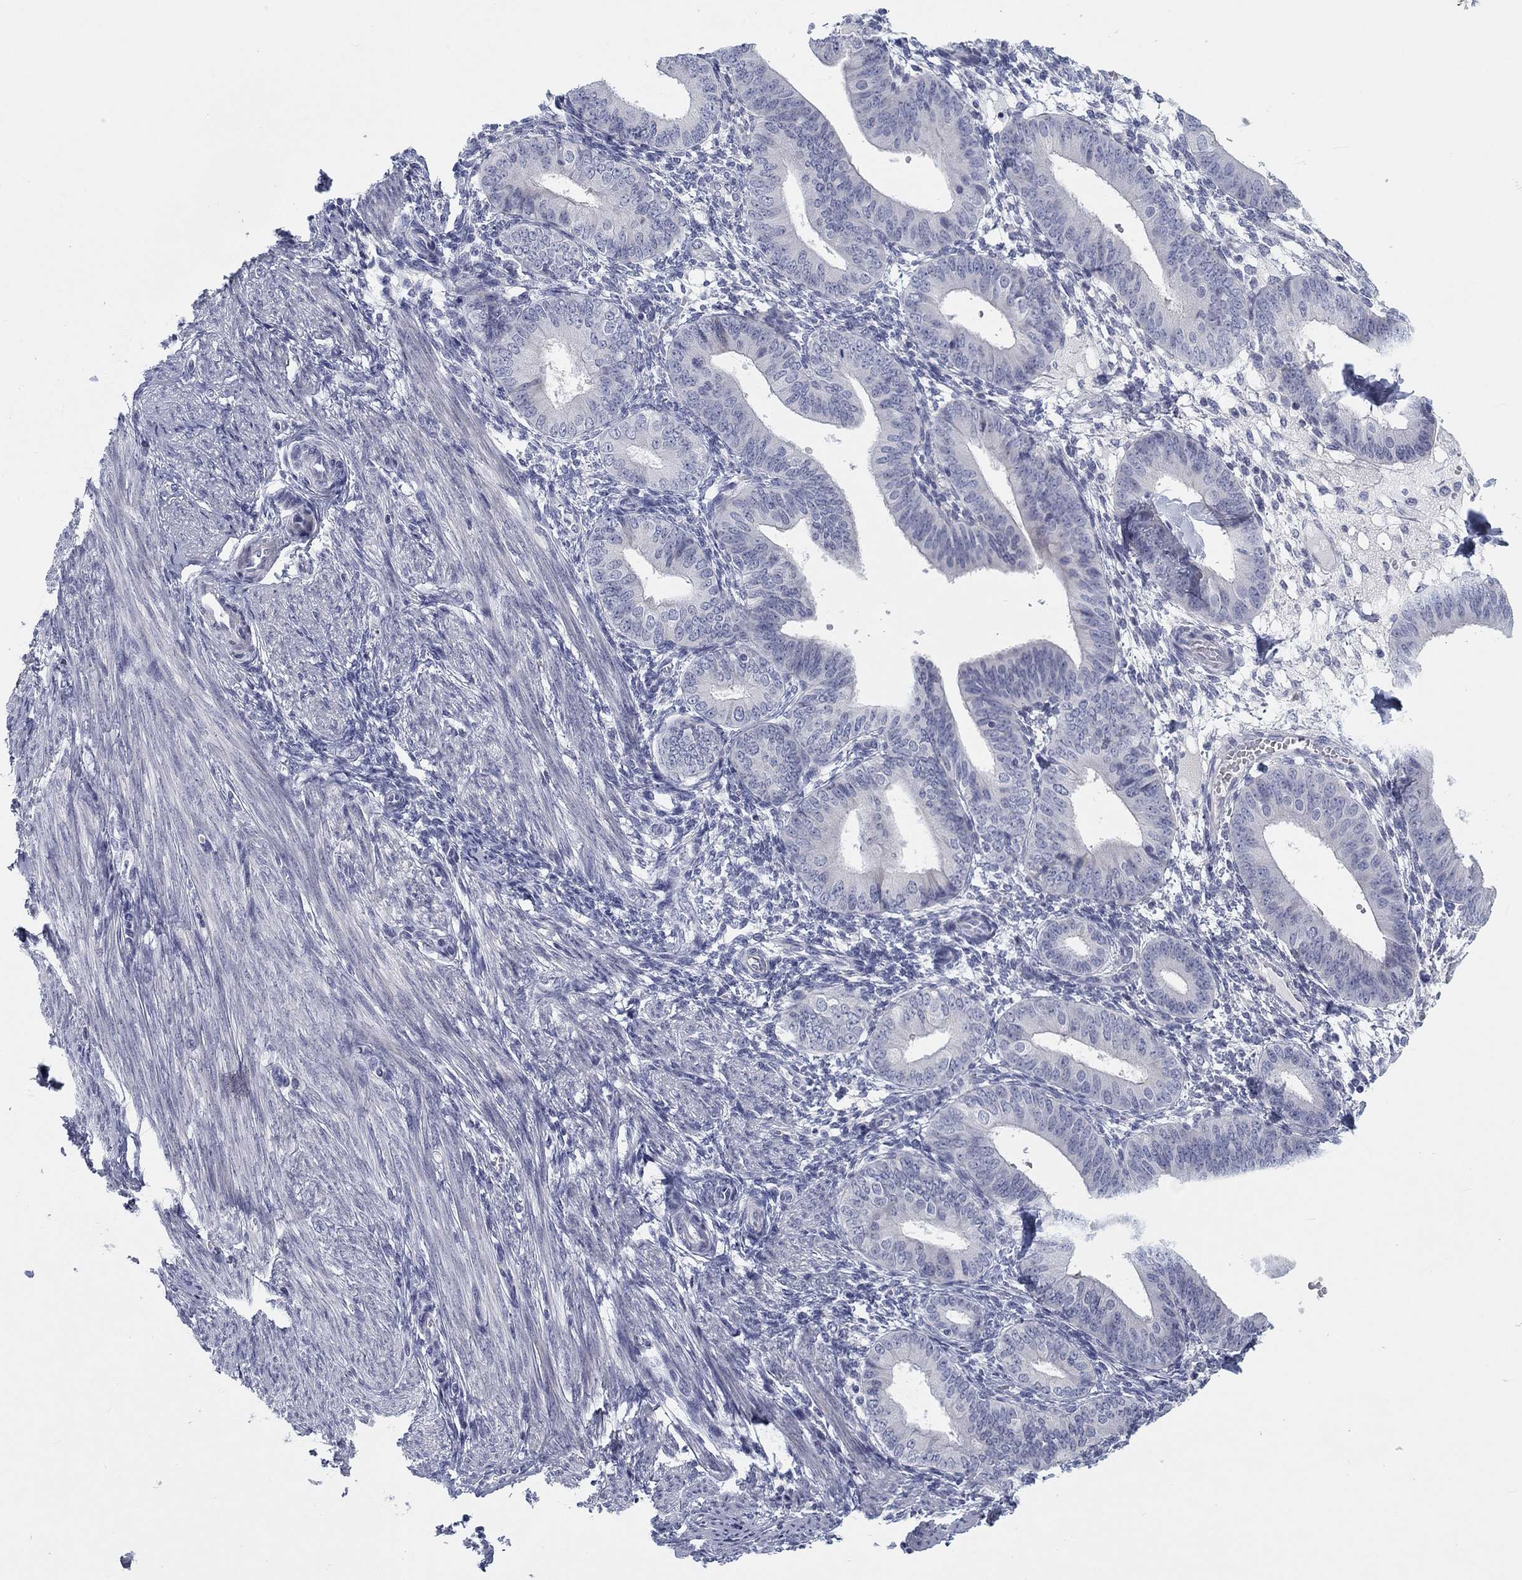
{"staining": {"intensity": "negative", "quantity": "none", "location": "none"}, "tissue": "endometrium", "cell_type": "Cells in endometrial stroma", "image_type": "normal", "snomed": [{"axis": "morphology", "description": "Normal tissue, NOS"}, {"axis": "topography", "description": "Endometrium"}], "caption": "An immunohistochemistry histopathology image of benign endometrium is shown. There is no staining in cells in endometrial stroma of endometrium.", "gene": "CALB1", "patient": {"sex": "female", "age": 39}}